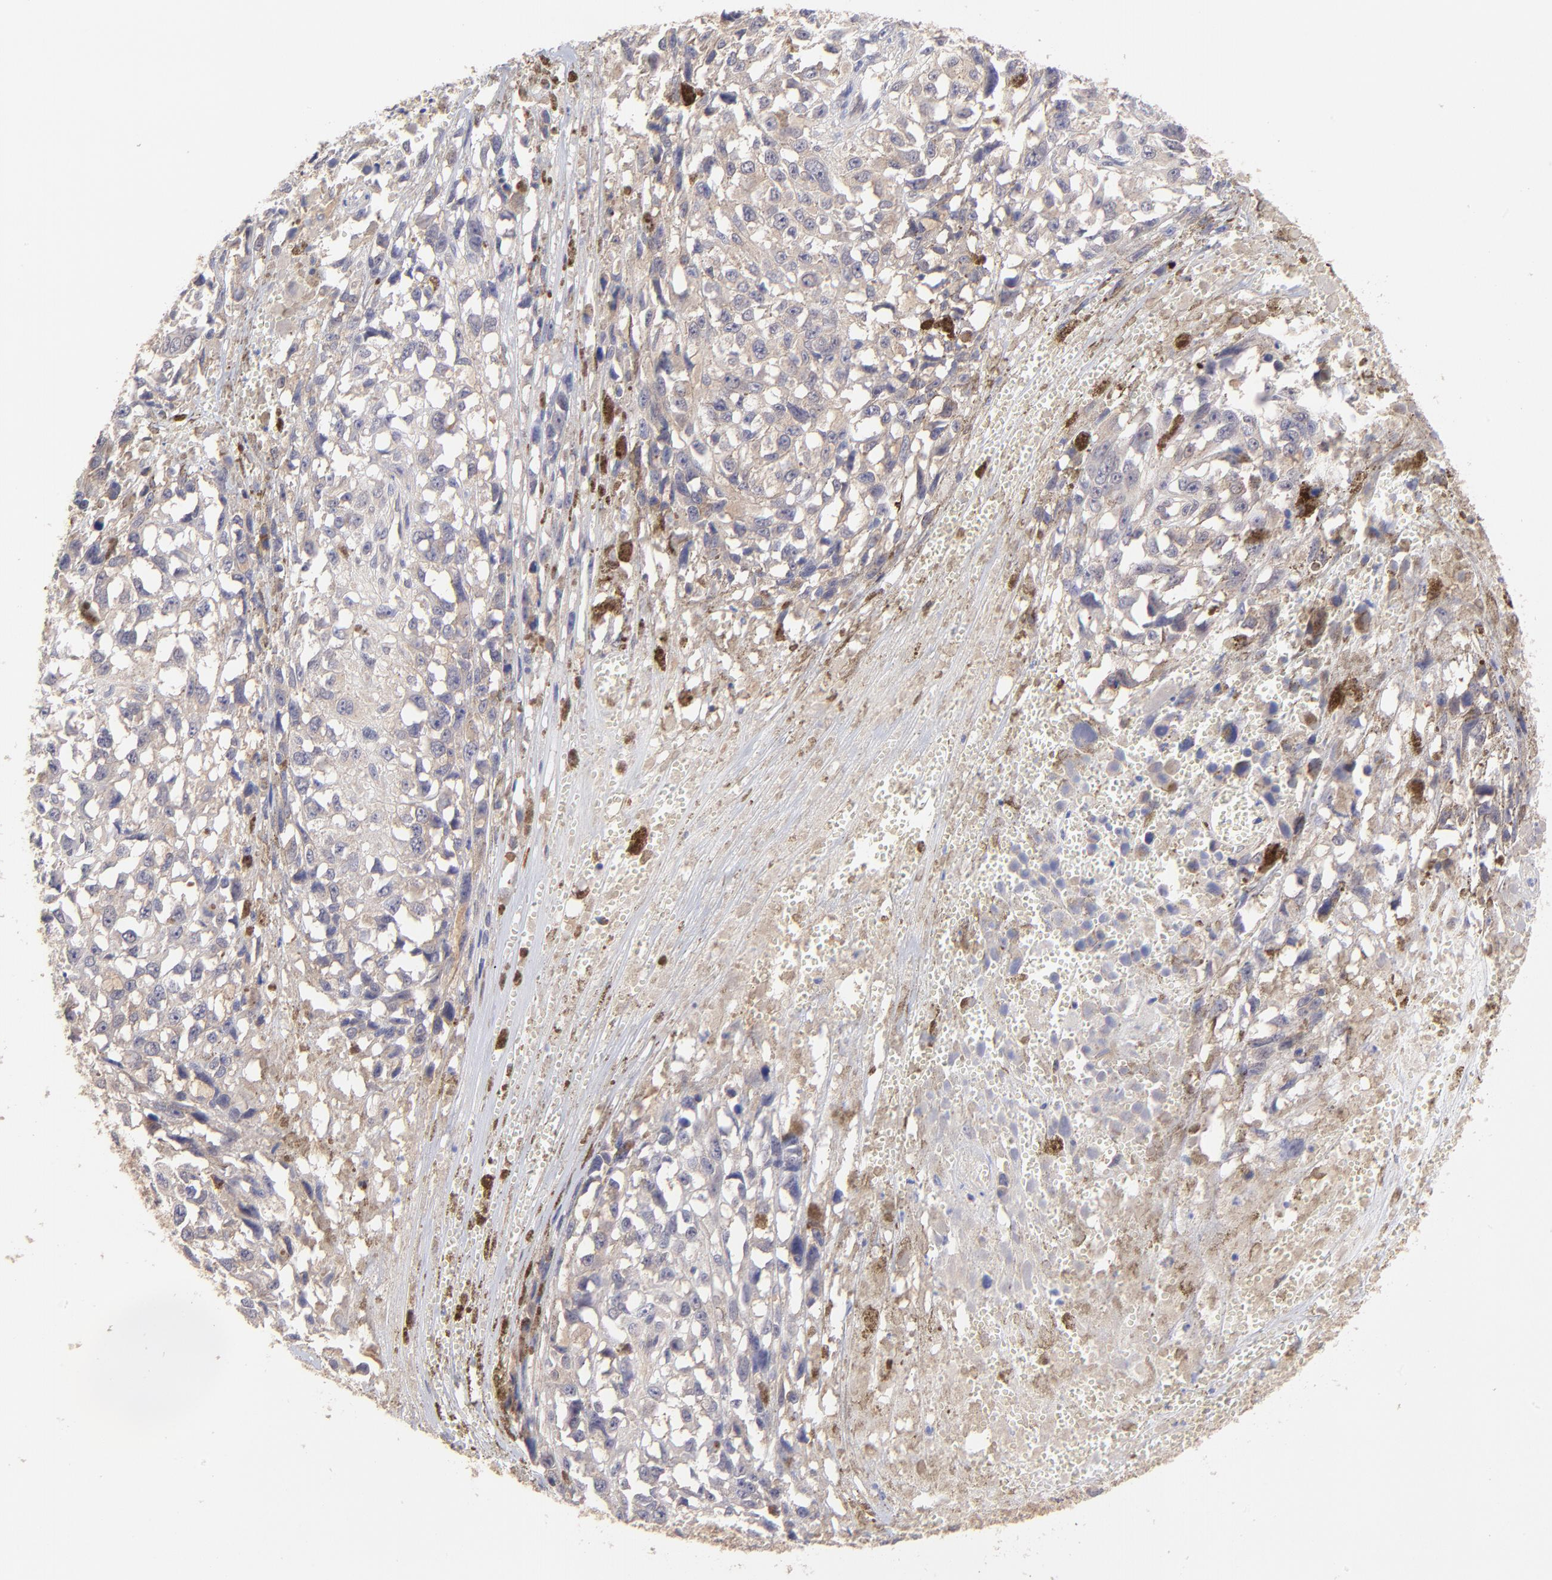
{"staining": {"intensity": "weak", "quantity": ">75%", "location": "cytoplasmic/membranous"}, "tissue": "melanoma", "cell_type": "Tumor cells", "image_type": "cancer", "snomed": [{"axis": "morphology", "description": "Malignant melanoma, Metastatic site"}, {"axis": "topography", "description": "Lymph node"}], "caption": "There is low levels of weak cytoplasmic/membranous staining in tumor cells of melanoma, as demonstrated by immunohistochemical staining (brown color).", "gene": "HYAL1", "patient": {"sex": "male", "age": 59}}